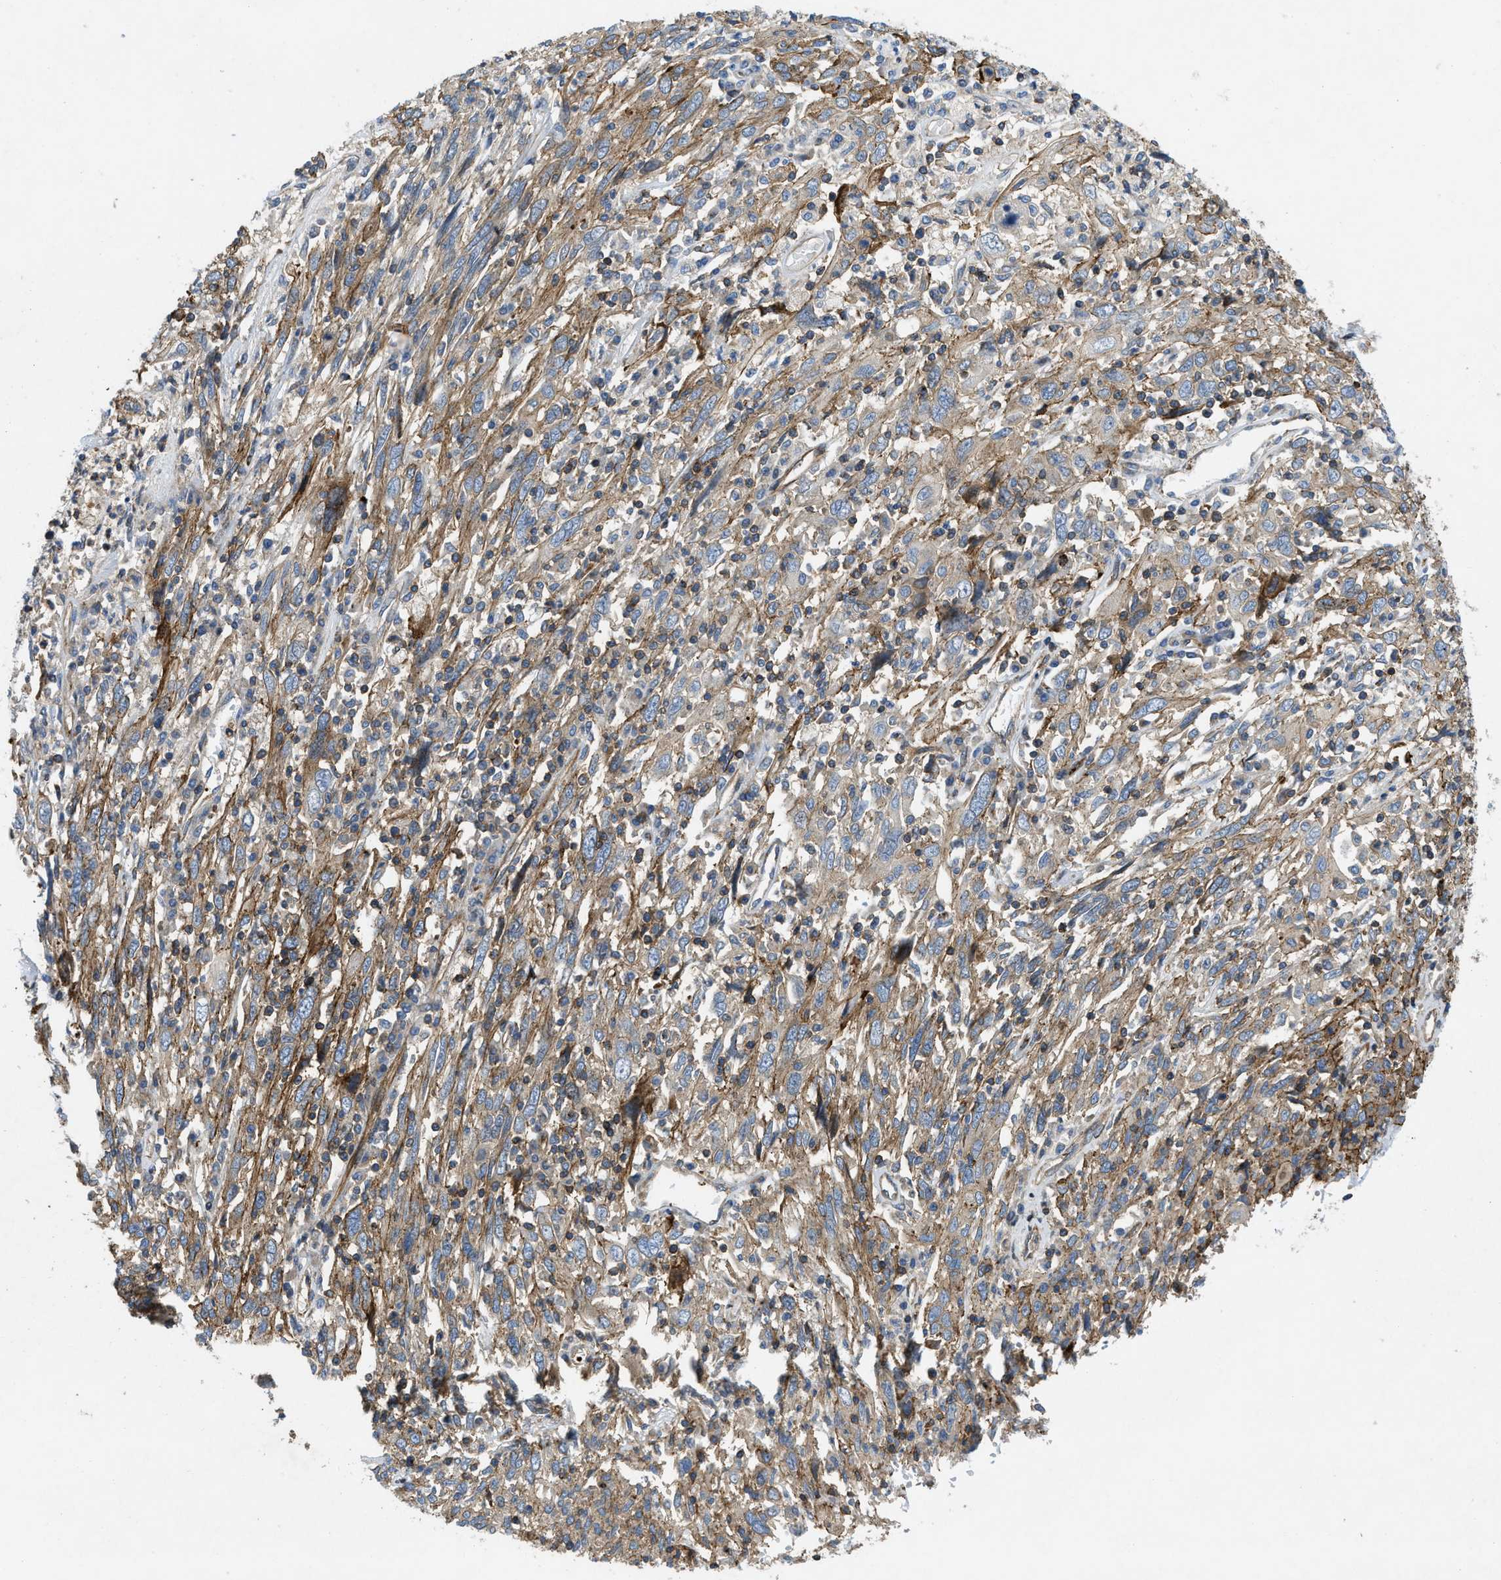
{"staining": {"intensity": "moderate", "quantity": ">75%", "location": "cytoplasmic/membranous"}, "tissue": "cervical cancer", "cell_type": "Tumor cells", "image_type": "cancer", "snomed": [{"axis": "morphology", "description": "Squamous cell carcinoma, NOS"}, {"axis": "topography", "description": "Cervix"}], "caption": "Cervical squamous cell carcinoma stained for a protein (brown) demonstrates moderate cytoplasmic/membranous positive positivity in approximately >75% of tumor cells.", "gene": "NYNRIN", "patient": {"sex": "female", "age": 46}}